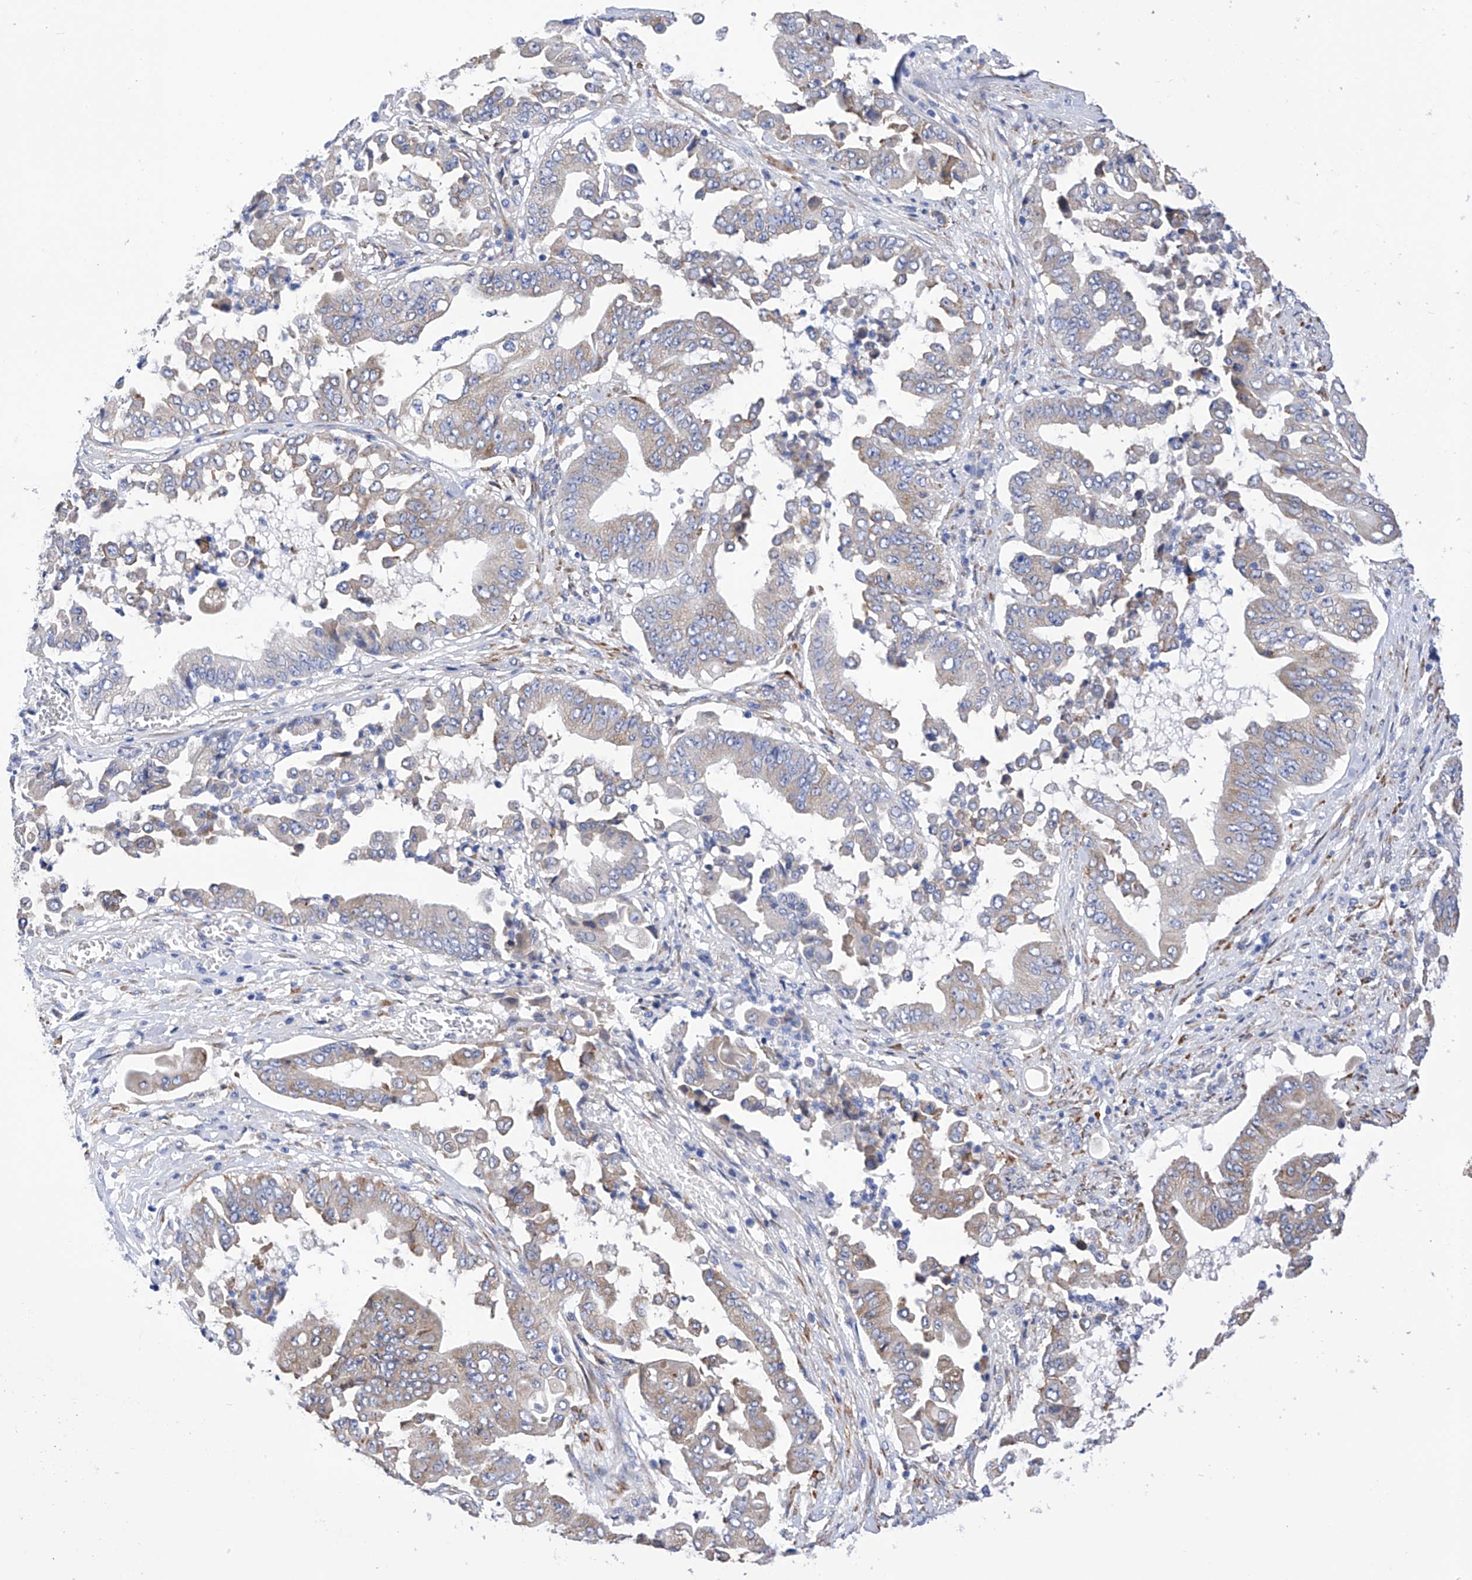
{"staining": {"intensity": "weak", "quantity": "25%-75%", "location": "cytoplasmic/membranous"}, "tissue": "pancreatic cancer", "cell_type": "Tumor cells", "image_type": "cancer", "snomed": [{"axis": "morphology", "description": "Adenocarcinoma, NOS"}, {"axis": "topography", "description": "Pancreas"}], "caption": "Adenocarcinoma (pancreatic) was stained to show a protein in brown. There is low levels of weak cytoplasmic/membranous positivity in approximately 25%-75% of tumor cells. The staining was performed using DAB (3,3'-diaminobenzidine) to visualize the protein expression in brown, while the nuclei were stained in blue with hematoxylin (Magnification: 20x).", "gene": "PDIA5", "patient": {"sex": "female", "age": 77}}